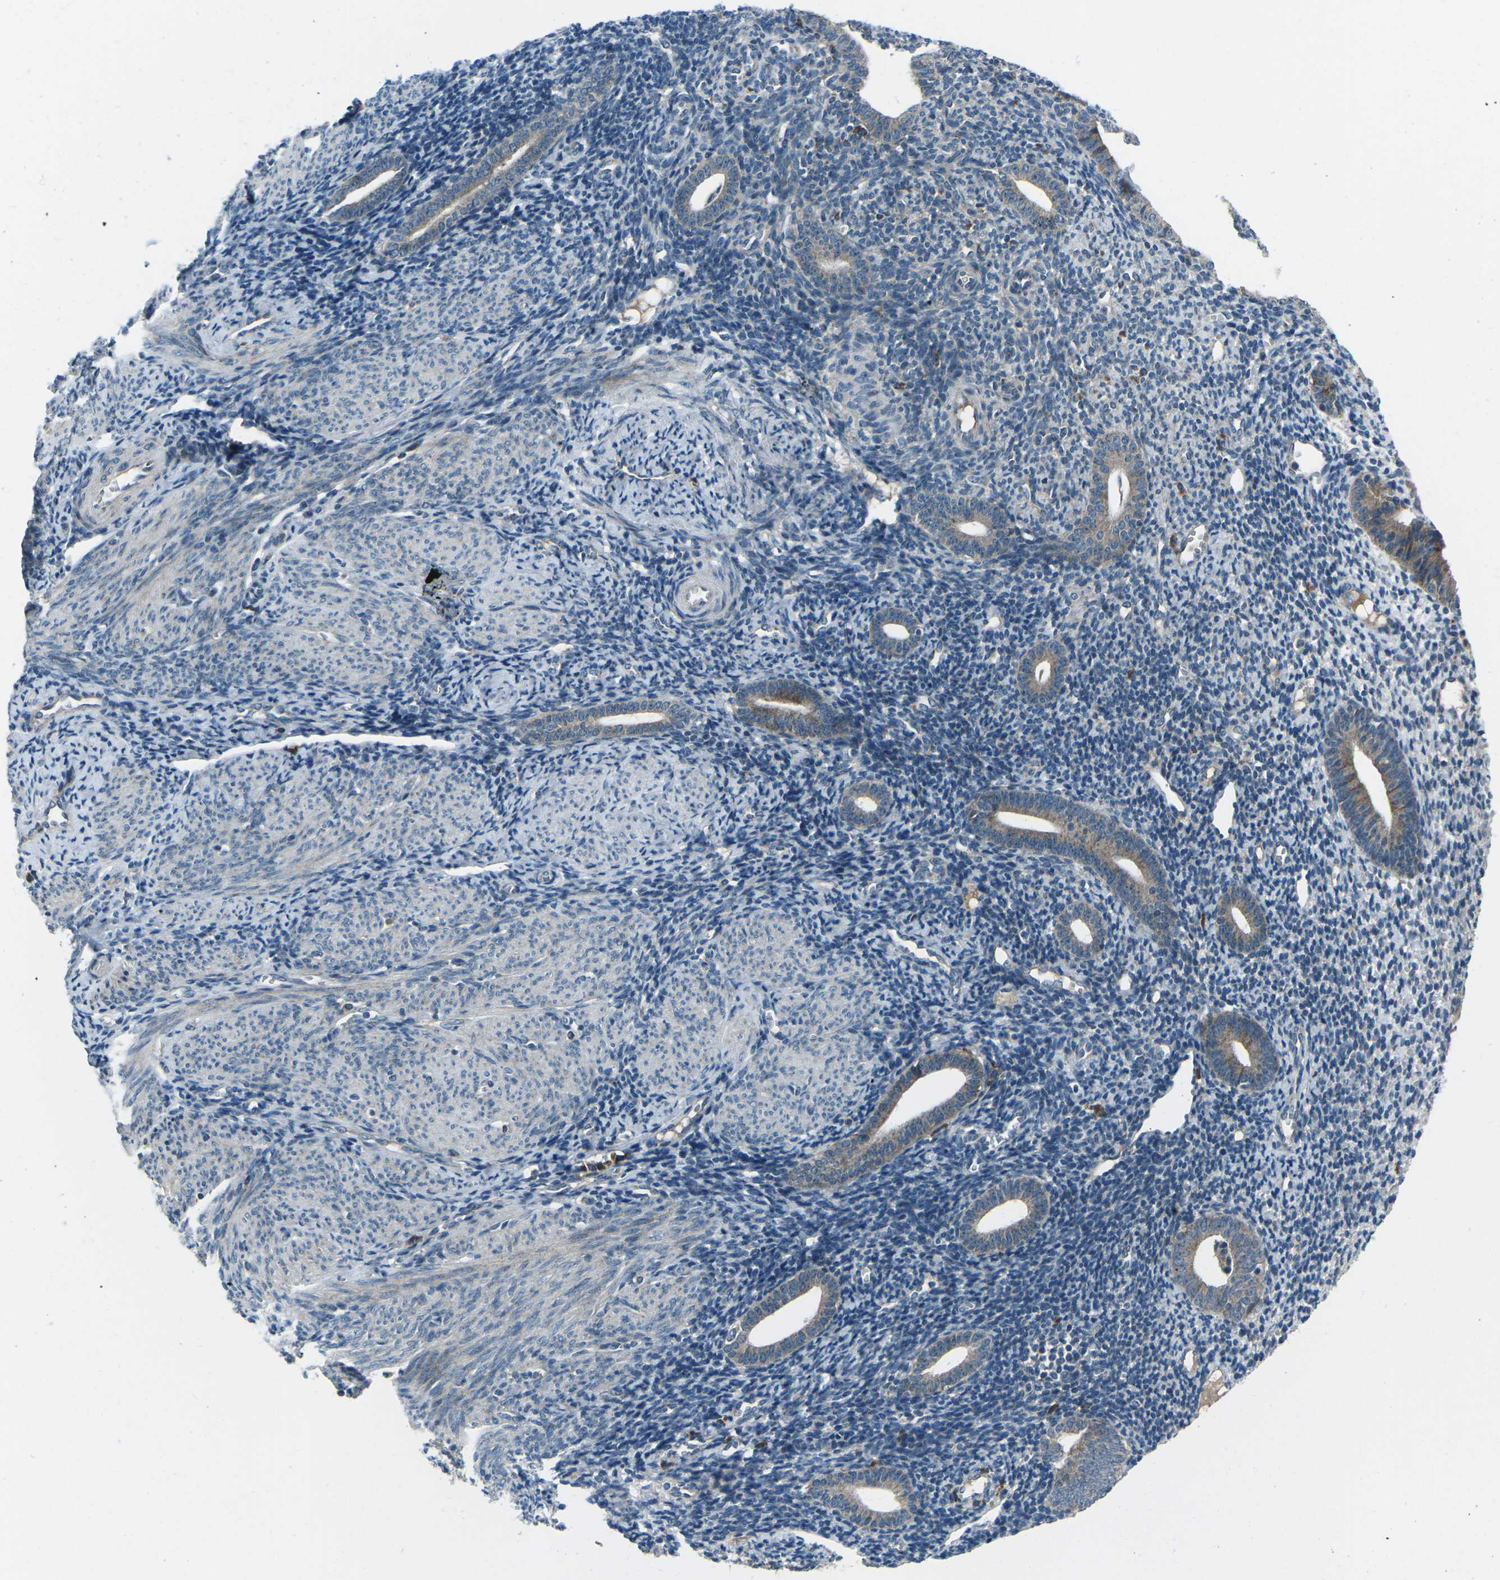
{"staining": {"intensity": "negative", "quantity": "none", "location": "none"}, "tissue": "endometrium", "cell_type": "Cells in endometrial stroma", "image_type": "normal", "snomed": [{"axis": "morphology", "description": "Normal tissue, NOS"}, {"axis": "topography", "description": "Endometrium"}], "caption": "IHC micrograph of normal endometrium: endometrium stained with DAB demonstrates no significant protein positivity in cells in endometrial stroma.", "gene": "CDK16", "patient": {"sex": "female", "age": 50}}